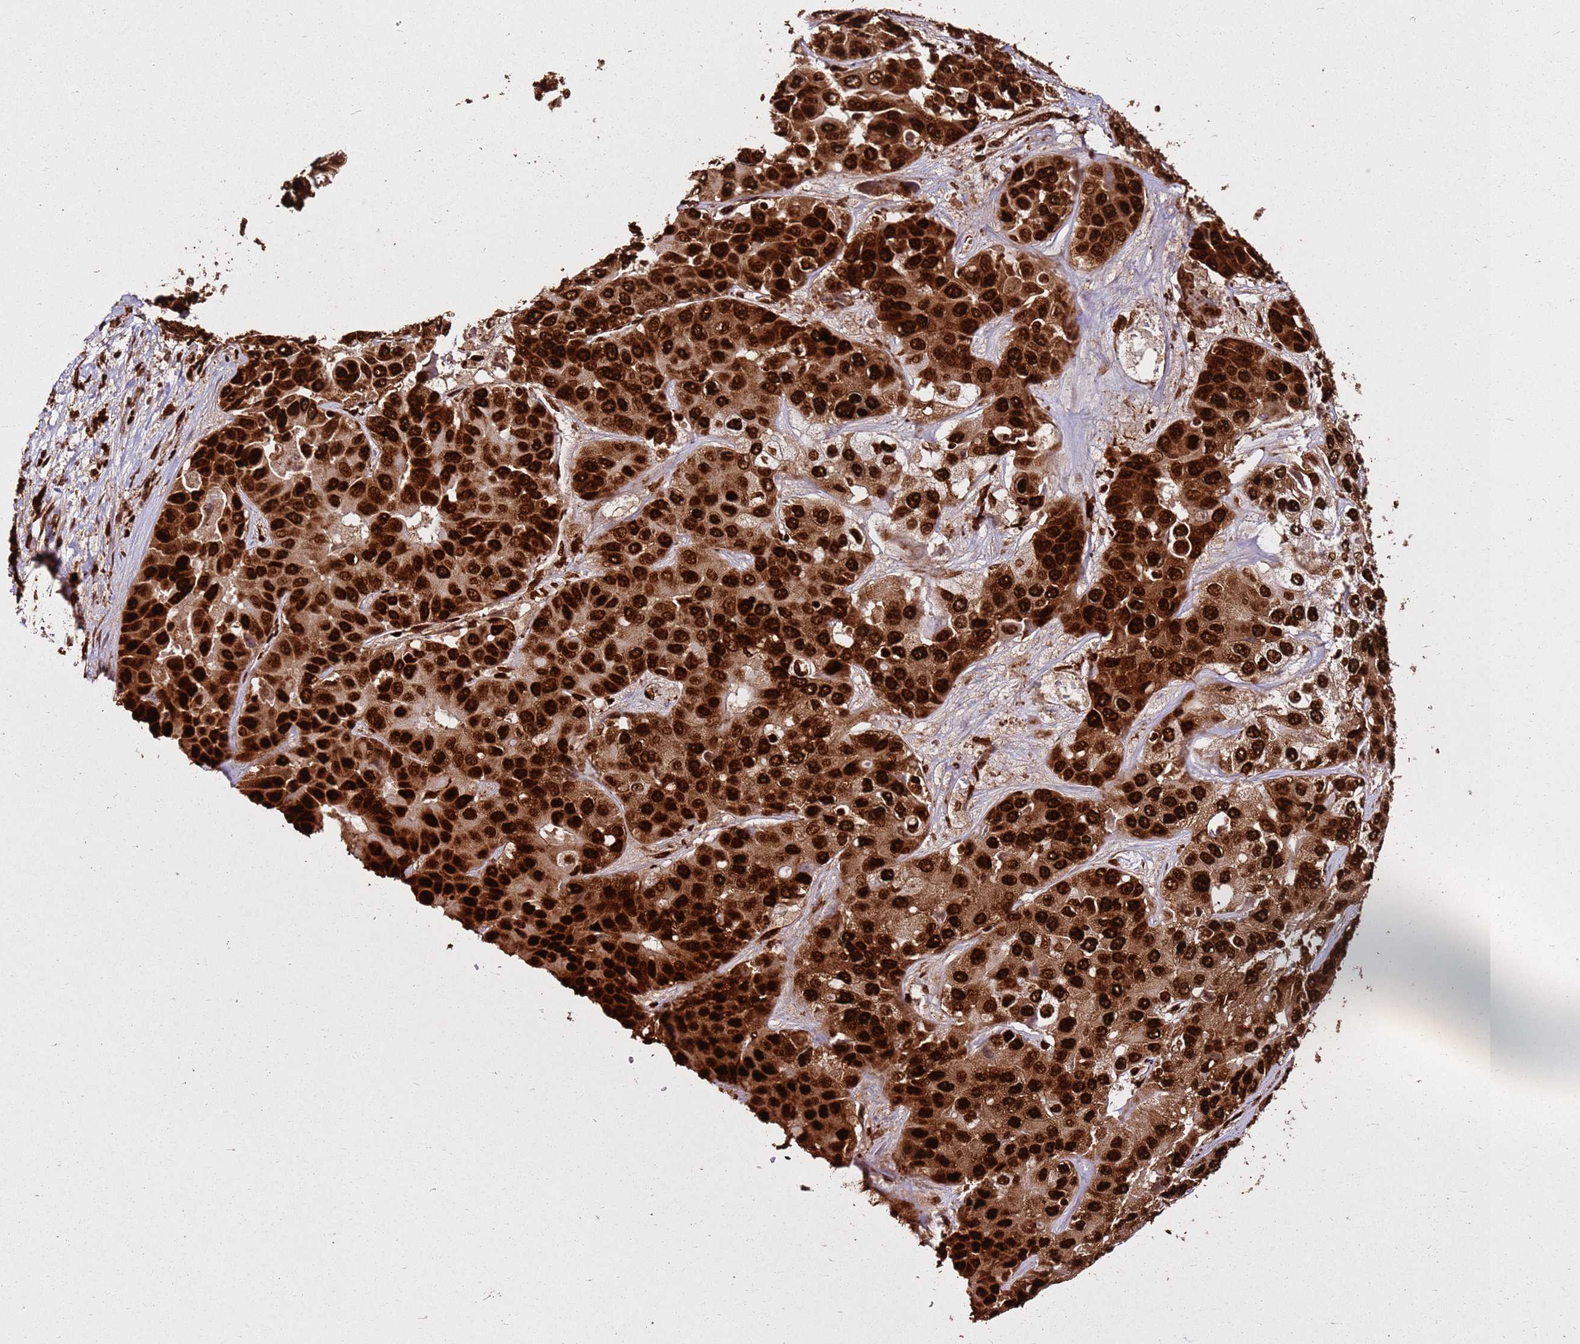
{"staining": {"intensity": "strong", "quantity": ">75%", "location": "nuclear"}, "tissue": "liver cancer", "cell_type": "Tumor cells", "image_type": "cancer", "snomed": [{"axis": "morphology", "description": "Cholangiocarcinoma"}, {"axis": "topography", "description": "Liver"}], "caption": "Brown immunohistochemical staining in cholangiocarcinoma (liver) reveals strong nuclear staining in approximately >75% of tumor cells. (brown staining indicates protein expression, while blue staining denotes nuclei).", "gene": "HNRNPAB", "patient": {"sex": "female", "age": 52}}